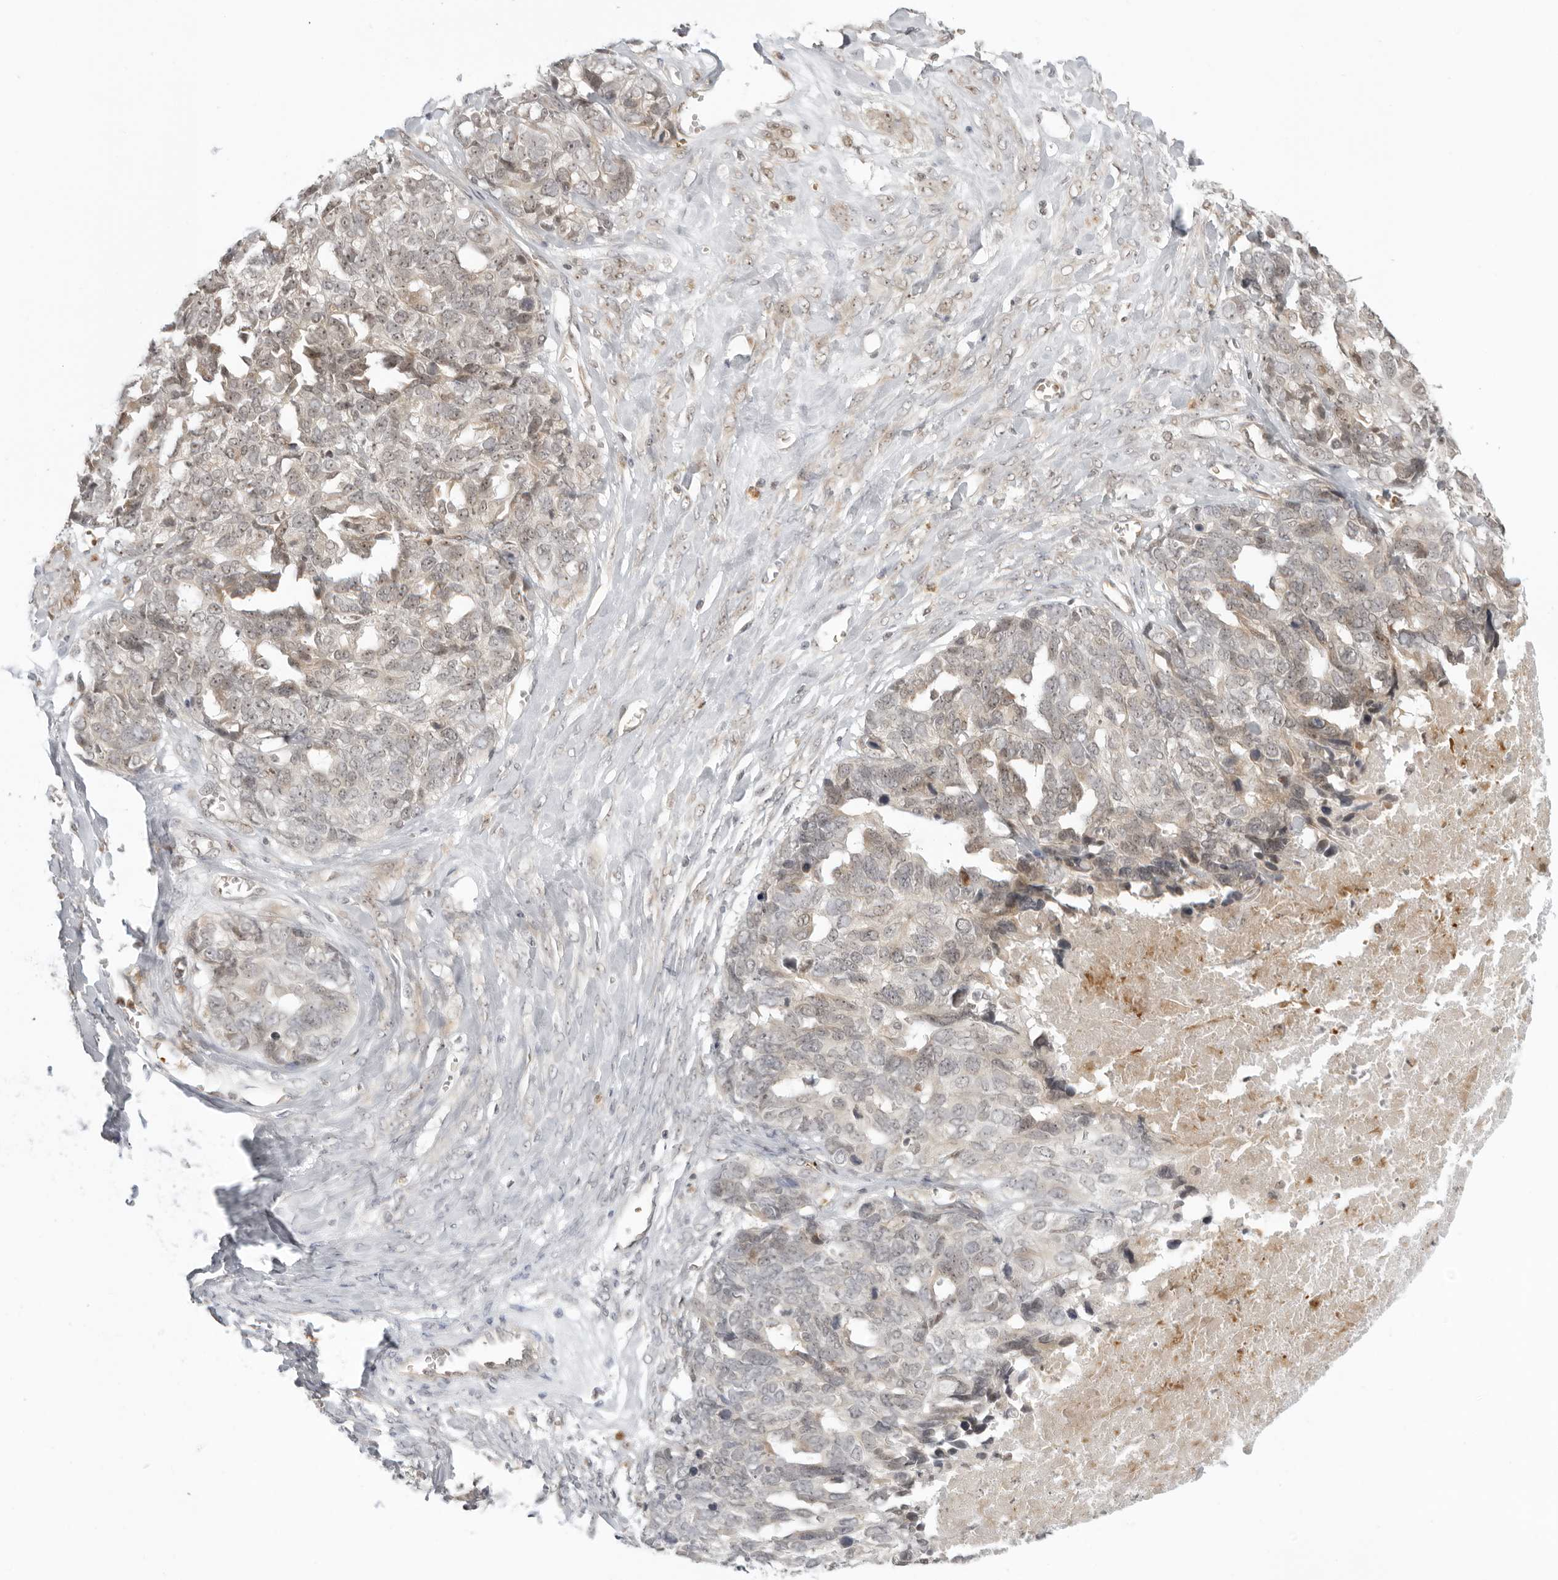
{"staining": {"intensity": "weak", "quantity": "<25%", "location": "cytoplasmic/membranous,nuclear"}, "tissue": "ovarian cancer", "cell_type": "Tumor cells", "image_type": "cancer", "snomed": [{"axis": "morphology", "description": "Cystadenocarcinoma, serous, NOS"}, {"axis": "topography", "description": "Ovary"}], "caption": "Immunohistochemistry histopathology image of neoplastic tissue: ovarian cancer (serous cystadenocarcinoma) stained with DAB demonstrates no significant protein positivity in tumor cells. Brightfield microscopy of IHC stained with DAB (brown) and hematoxylin (blue), captured at high magnification.", "gene": "SUGCT", "patient": {"sex": "female", "age": 79}}